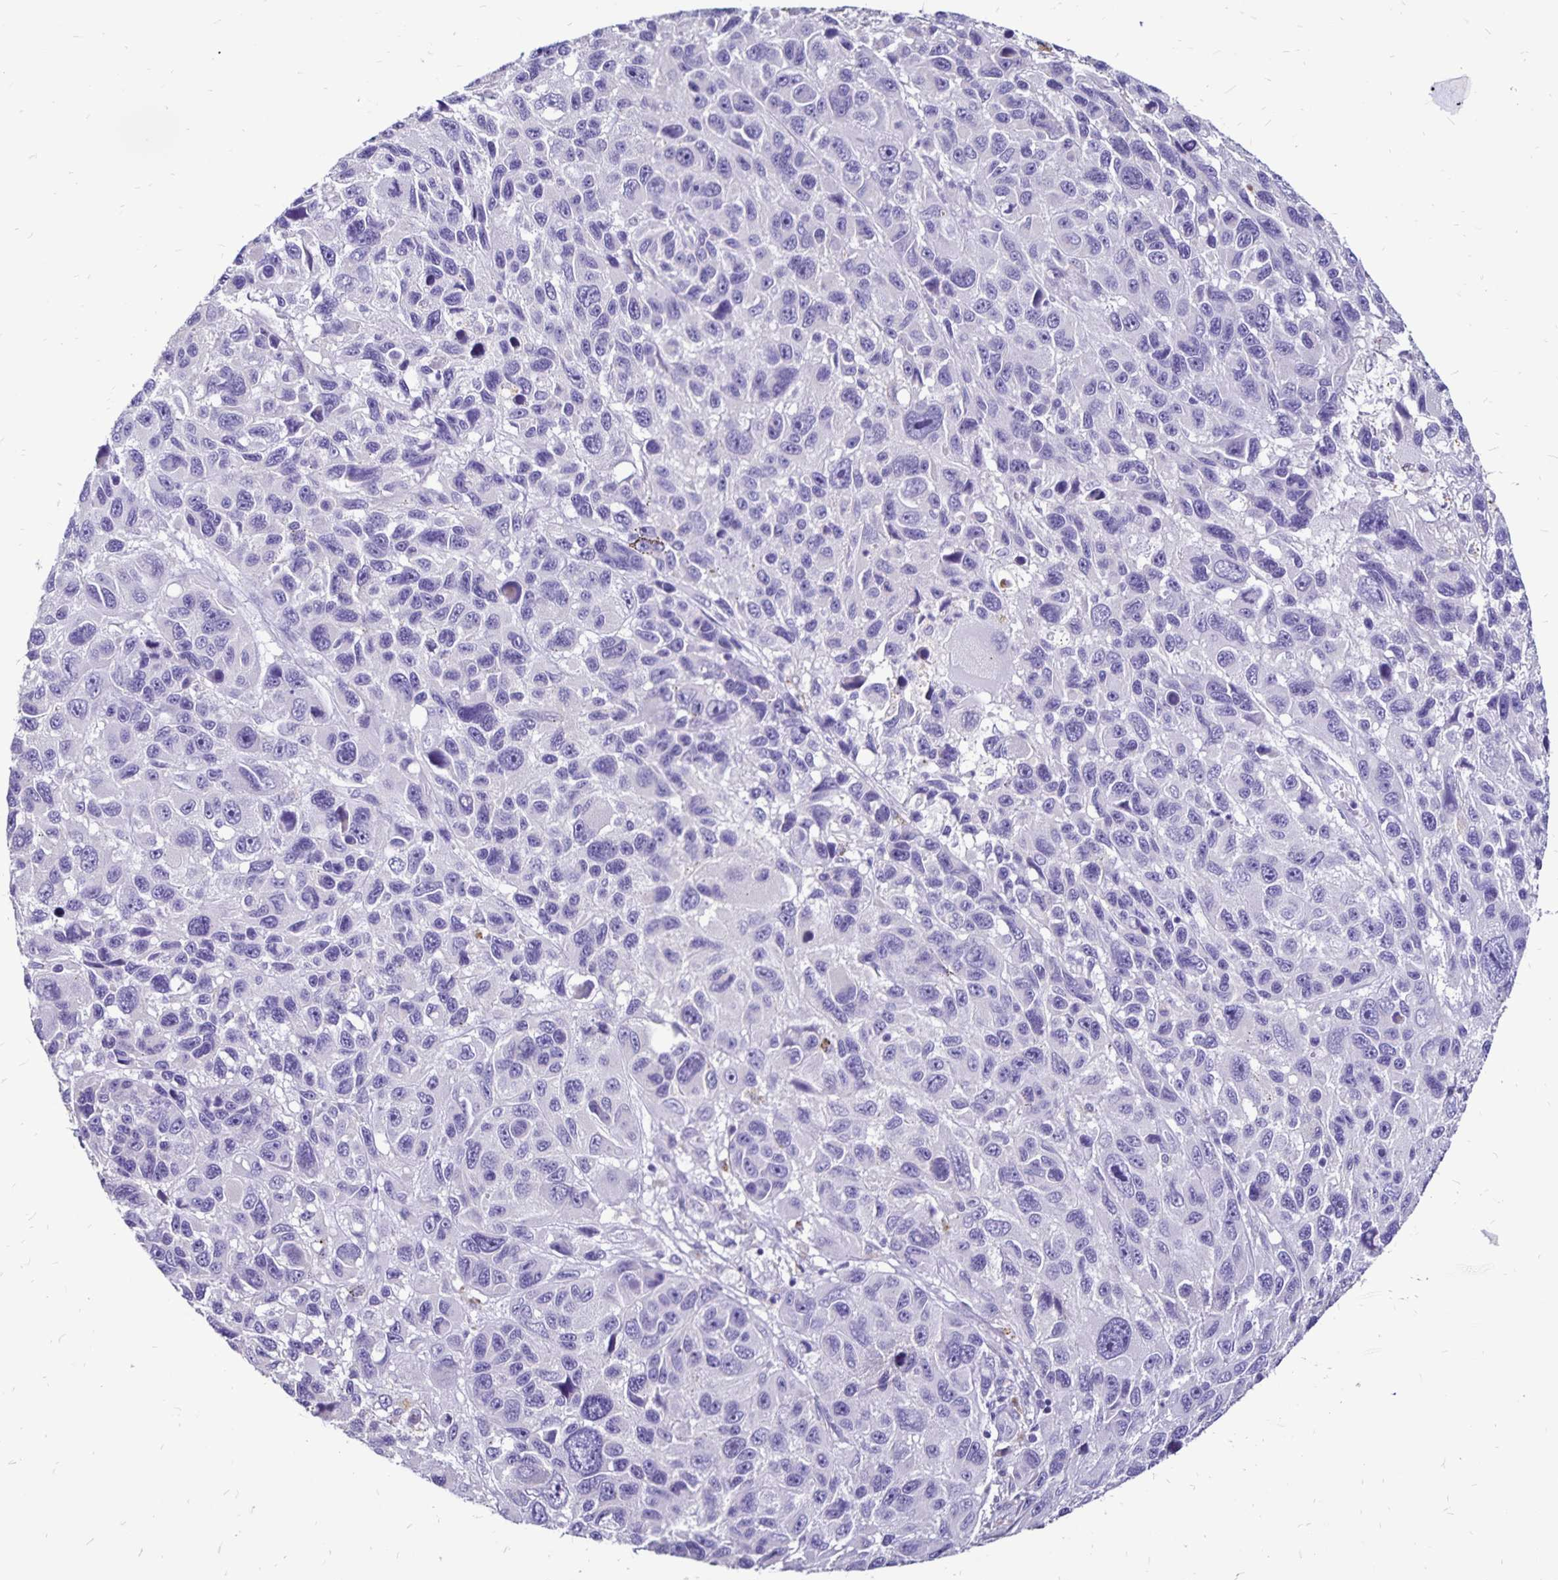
{"staining": {"intensity": "negative", "quantity": "none", "location": "none"}, "tissue": "melanoma", "cell_type": "Tumor cells", "image_type": "cancer", "snomed": [{"axis": "morphology", "description": "Malignant melanoma, NOS"}, {"axis": "topography", "description": "Skin"}], "caption": "Immunohistochemical staining of human malignant melanoma shows no significant staining in tumor cells.", "gene": "EVPL", "patient": {"sex": "male", "age": 53}}